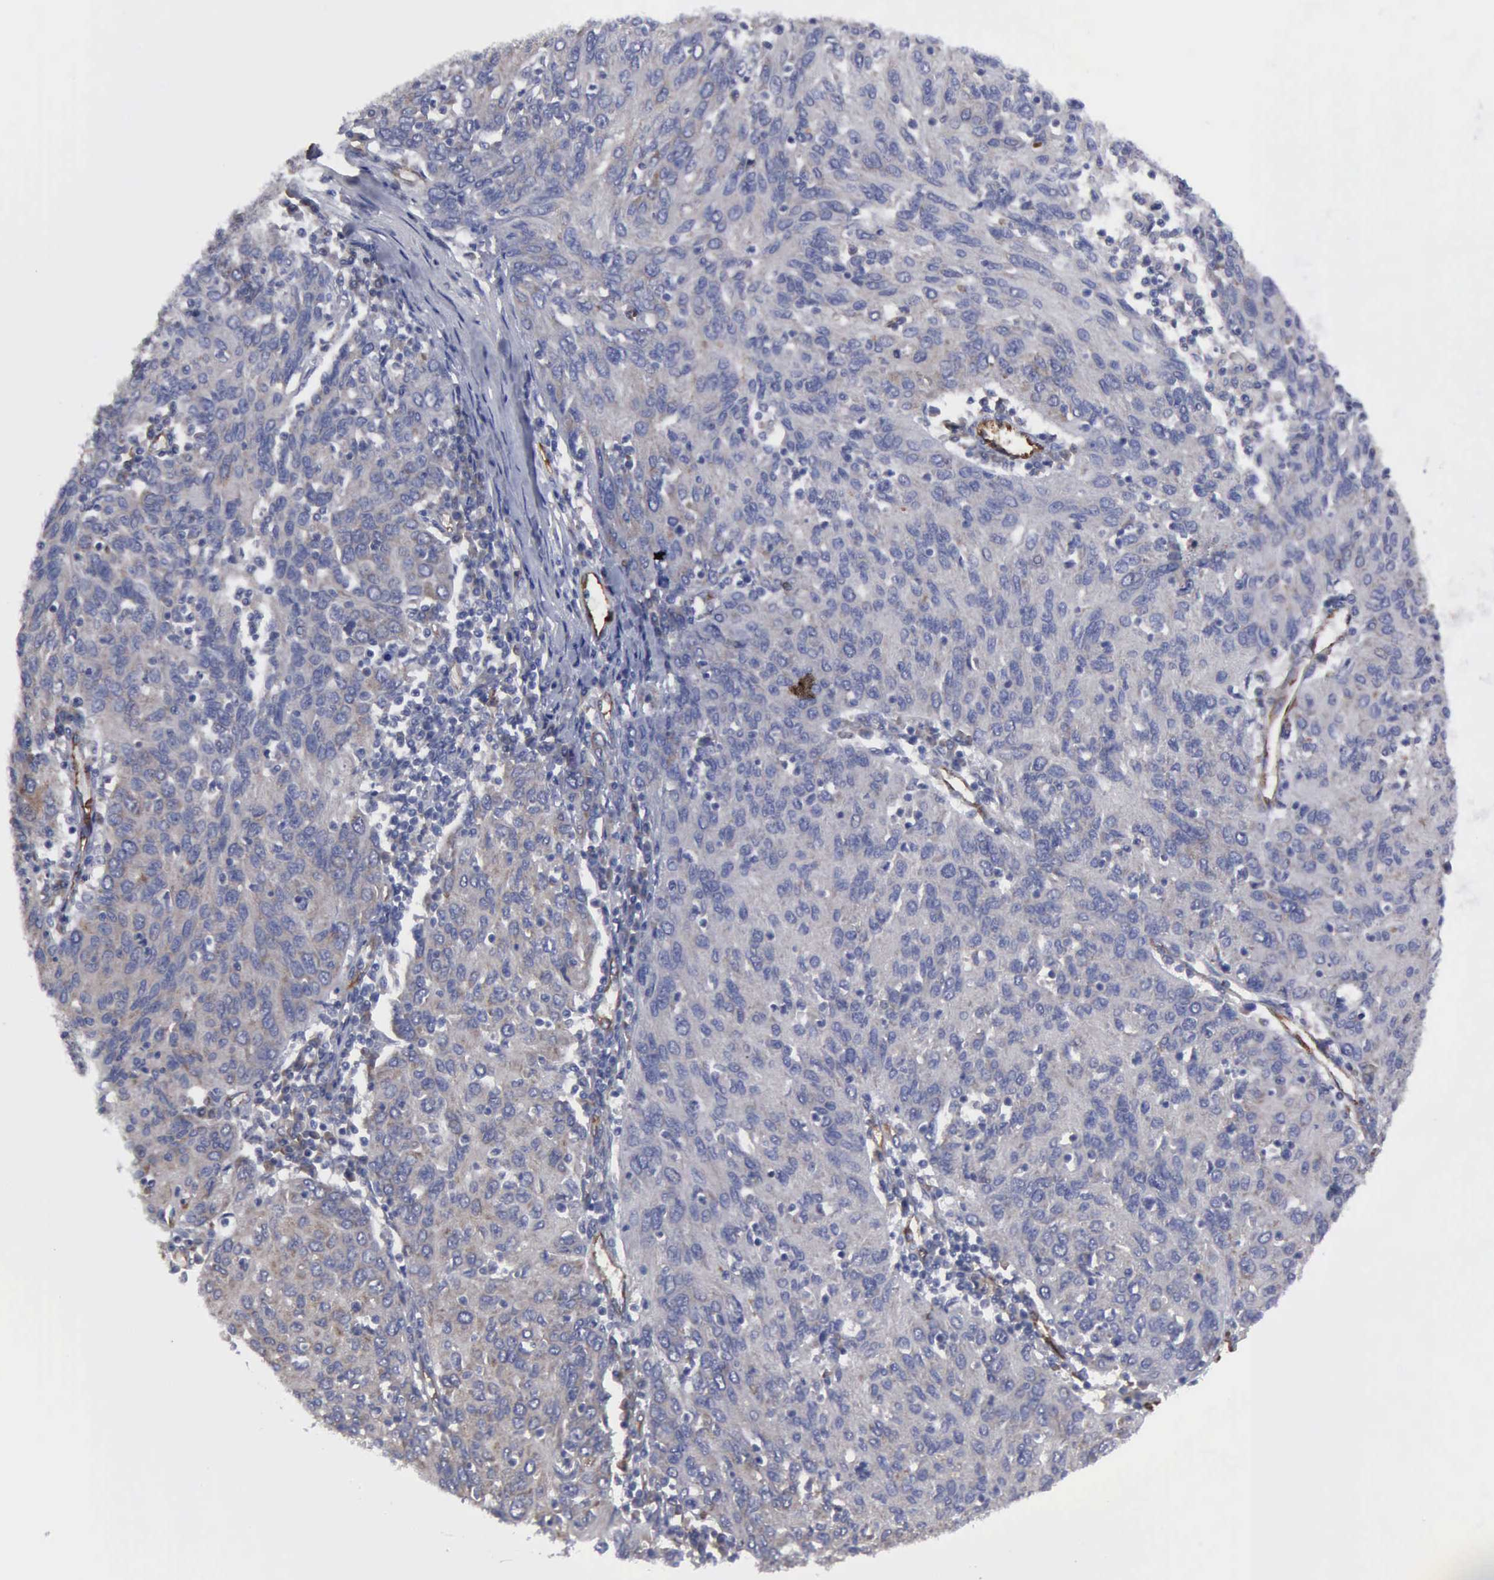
{"staining": {"intensity": "weak", "quantity": "<25%", "location": "cytoplasmic/membranous"}, "tissue": "ovarian cancer", "cell_type": "Tumor cells", "image_type": "cancer", "snomed": [{"axis": "morphology", "description": "Carcinoma, endometroid"}, {"axis": "topography", "description": "Ovary"}], "caption": "This is a micrograph of immunohistochemistry (IHC) staining of ovarian endometroid carcinoma, which shows no staining in tumor cells. The staining was performed using DAB (3,3'-diaminobenzidine) to visualize the protein expression in brown, while the nuclei were stained in blue with hematoxylin (Magnification: 20x).", "gene": "RDX", "patient": {"sex": "female", "age": 50}}